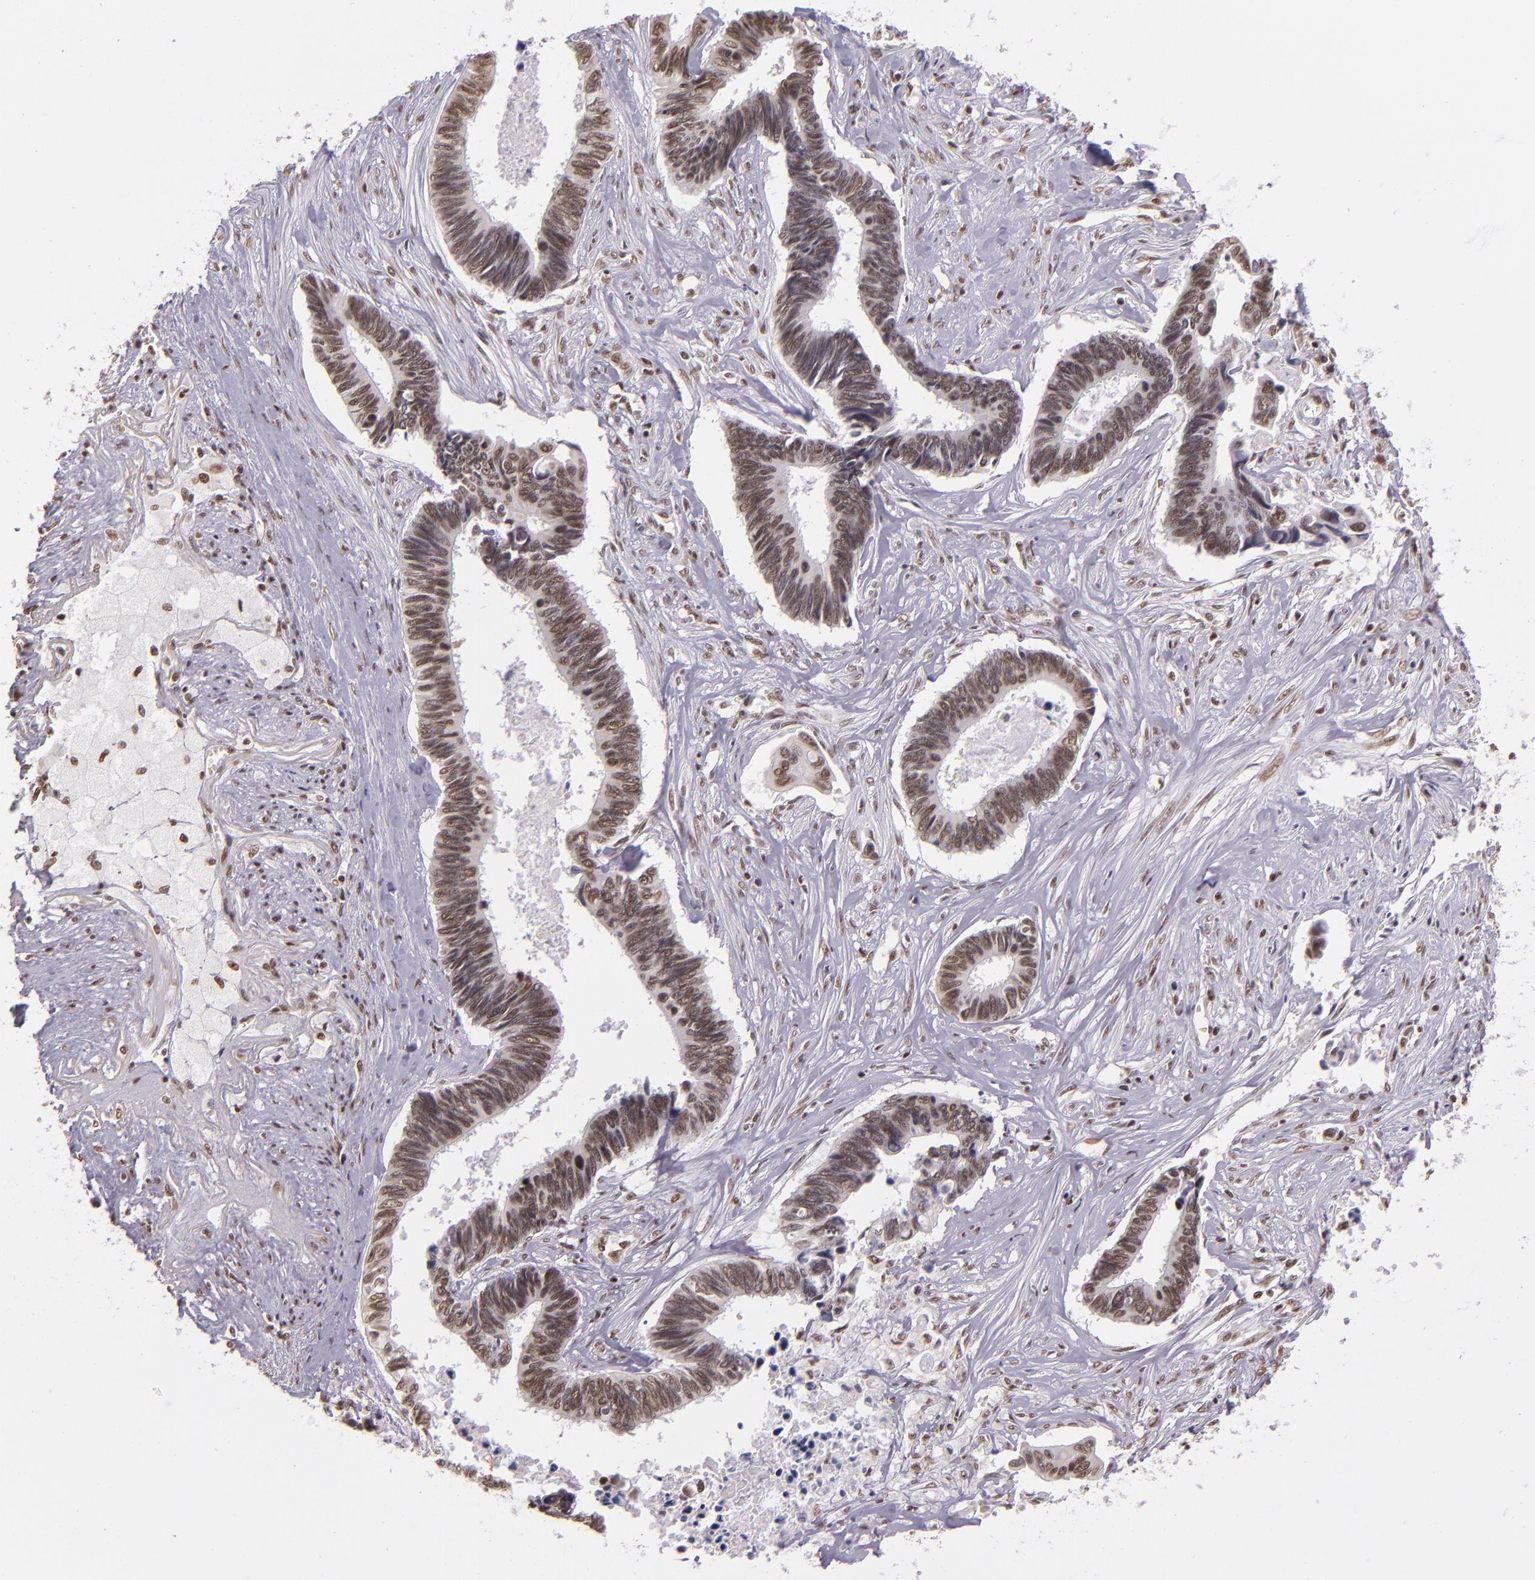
{"staining": {"intensity": "weak", "quantity": ">75%", "location": "nuclear"}, "tissue": "pancreatic cancer", "cell_type": "Tumor cells", "image_type": "cancer", "snomed": [{"axis": "morphology", "description": "Adenocarcinoma, NOS"}, {"axis": "topography", "description": "Pancreas"}], "caption": "IHC micrograph of neoplastic tissue: pancreatic adenocarcinoma stained using immunohistochemistry (IHC) shows low levels of weak protein expression localized specifically in the nuclear of tumor cells, appearing as a nuclear brown color.", "gene": "USF1", "patient": {"sex": "female", "age": 70}}